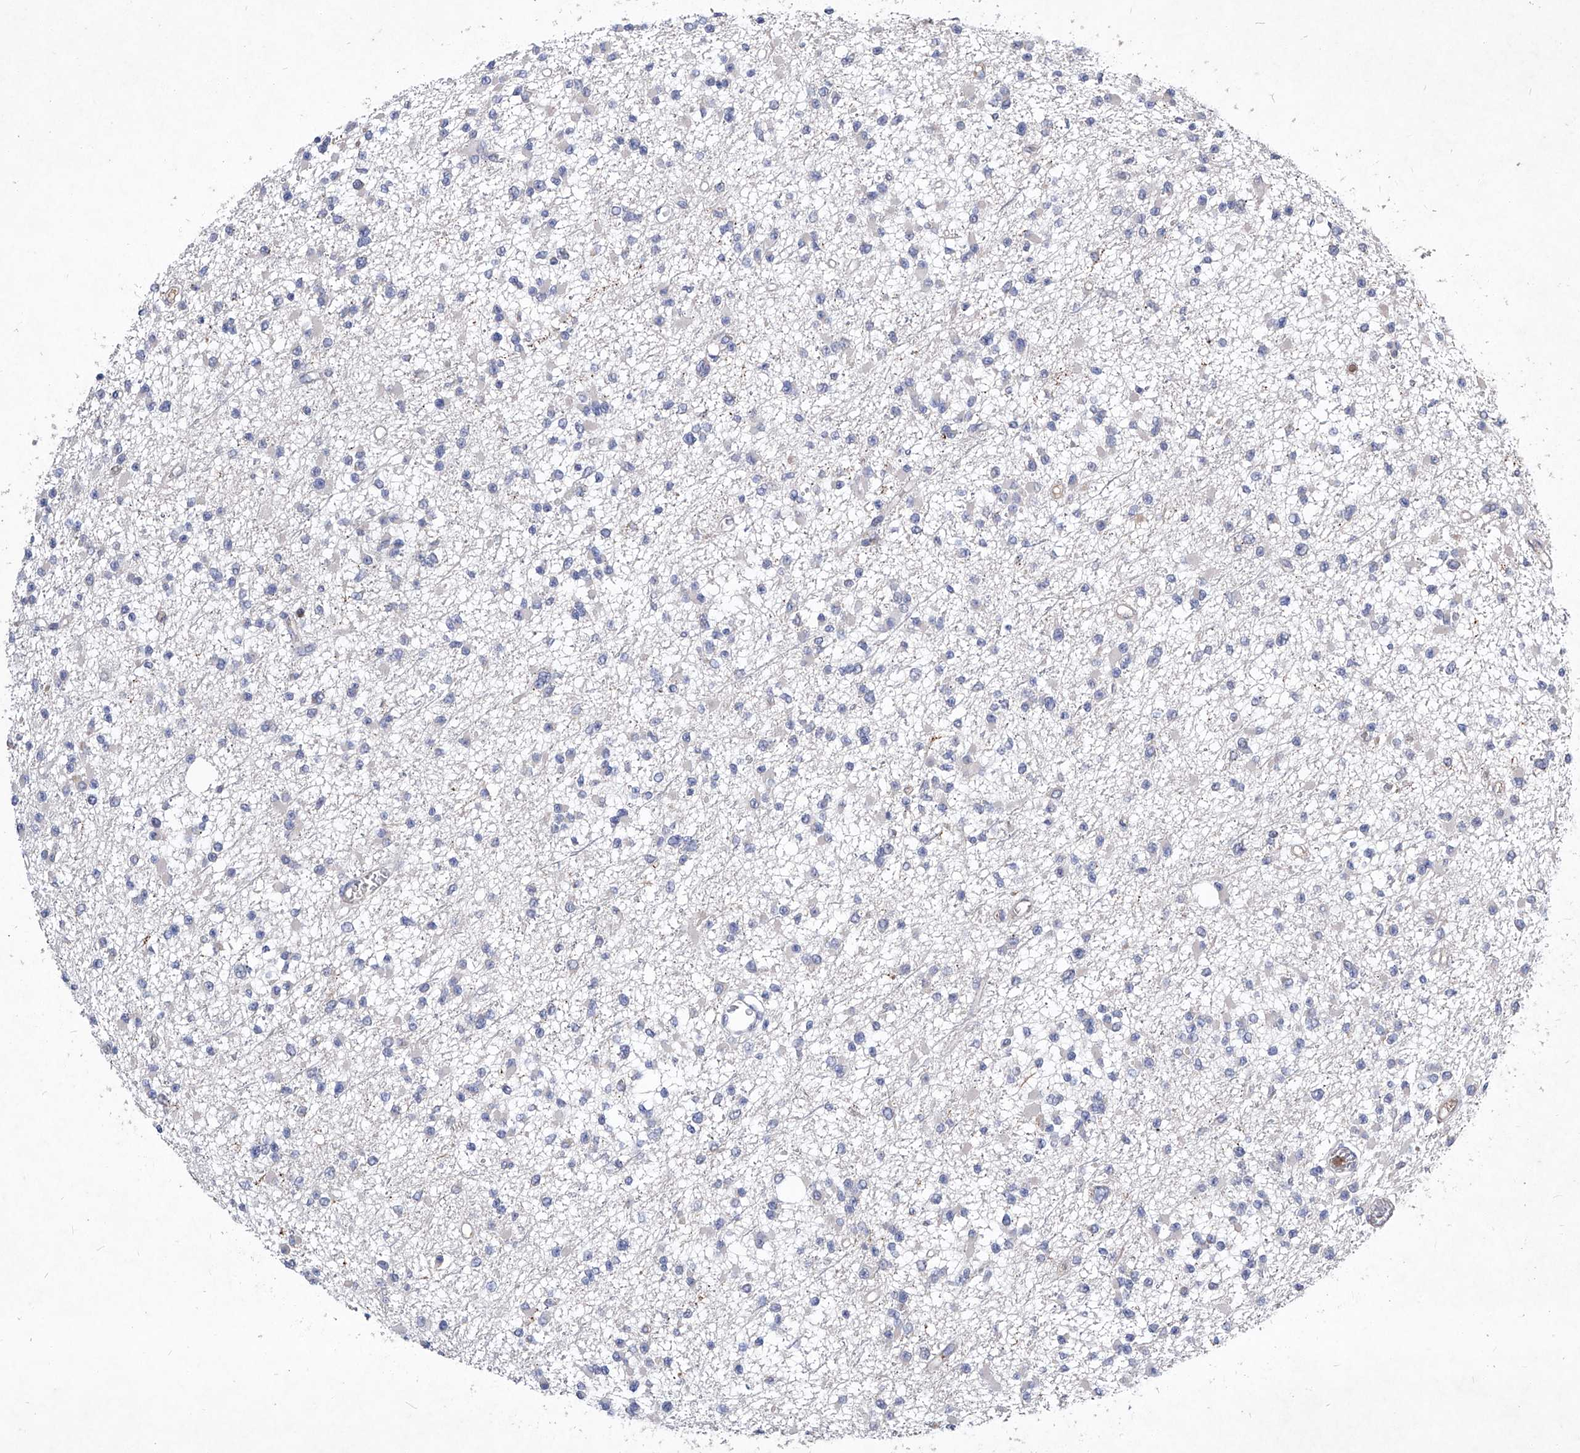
{"staining": {"intensity": "negative", "quantity": "none", "location": "none"}, "tissue": "glioma", "cell_type": "Tumor cells", "image_type": "cancer", "snomed": [{"axis": "morphology", "description": "Glioma, malignant, Low grade"}, {"axis": "topography", "description": "Brain"}], "caption": "This micrograph is of malignant low-grade glioma stained with IHC to label a protein in brown with the nuclei are counter-stained blue. There is no staining in tumor cells. (Brightfield microscopy of DAB (3,3'-diaminobenzidine) IHC at high magnification).", "gene": "SYNGR1", "patient": {"sex": "female", "age": 22}}